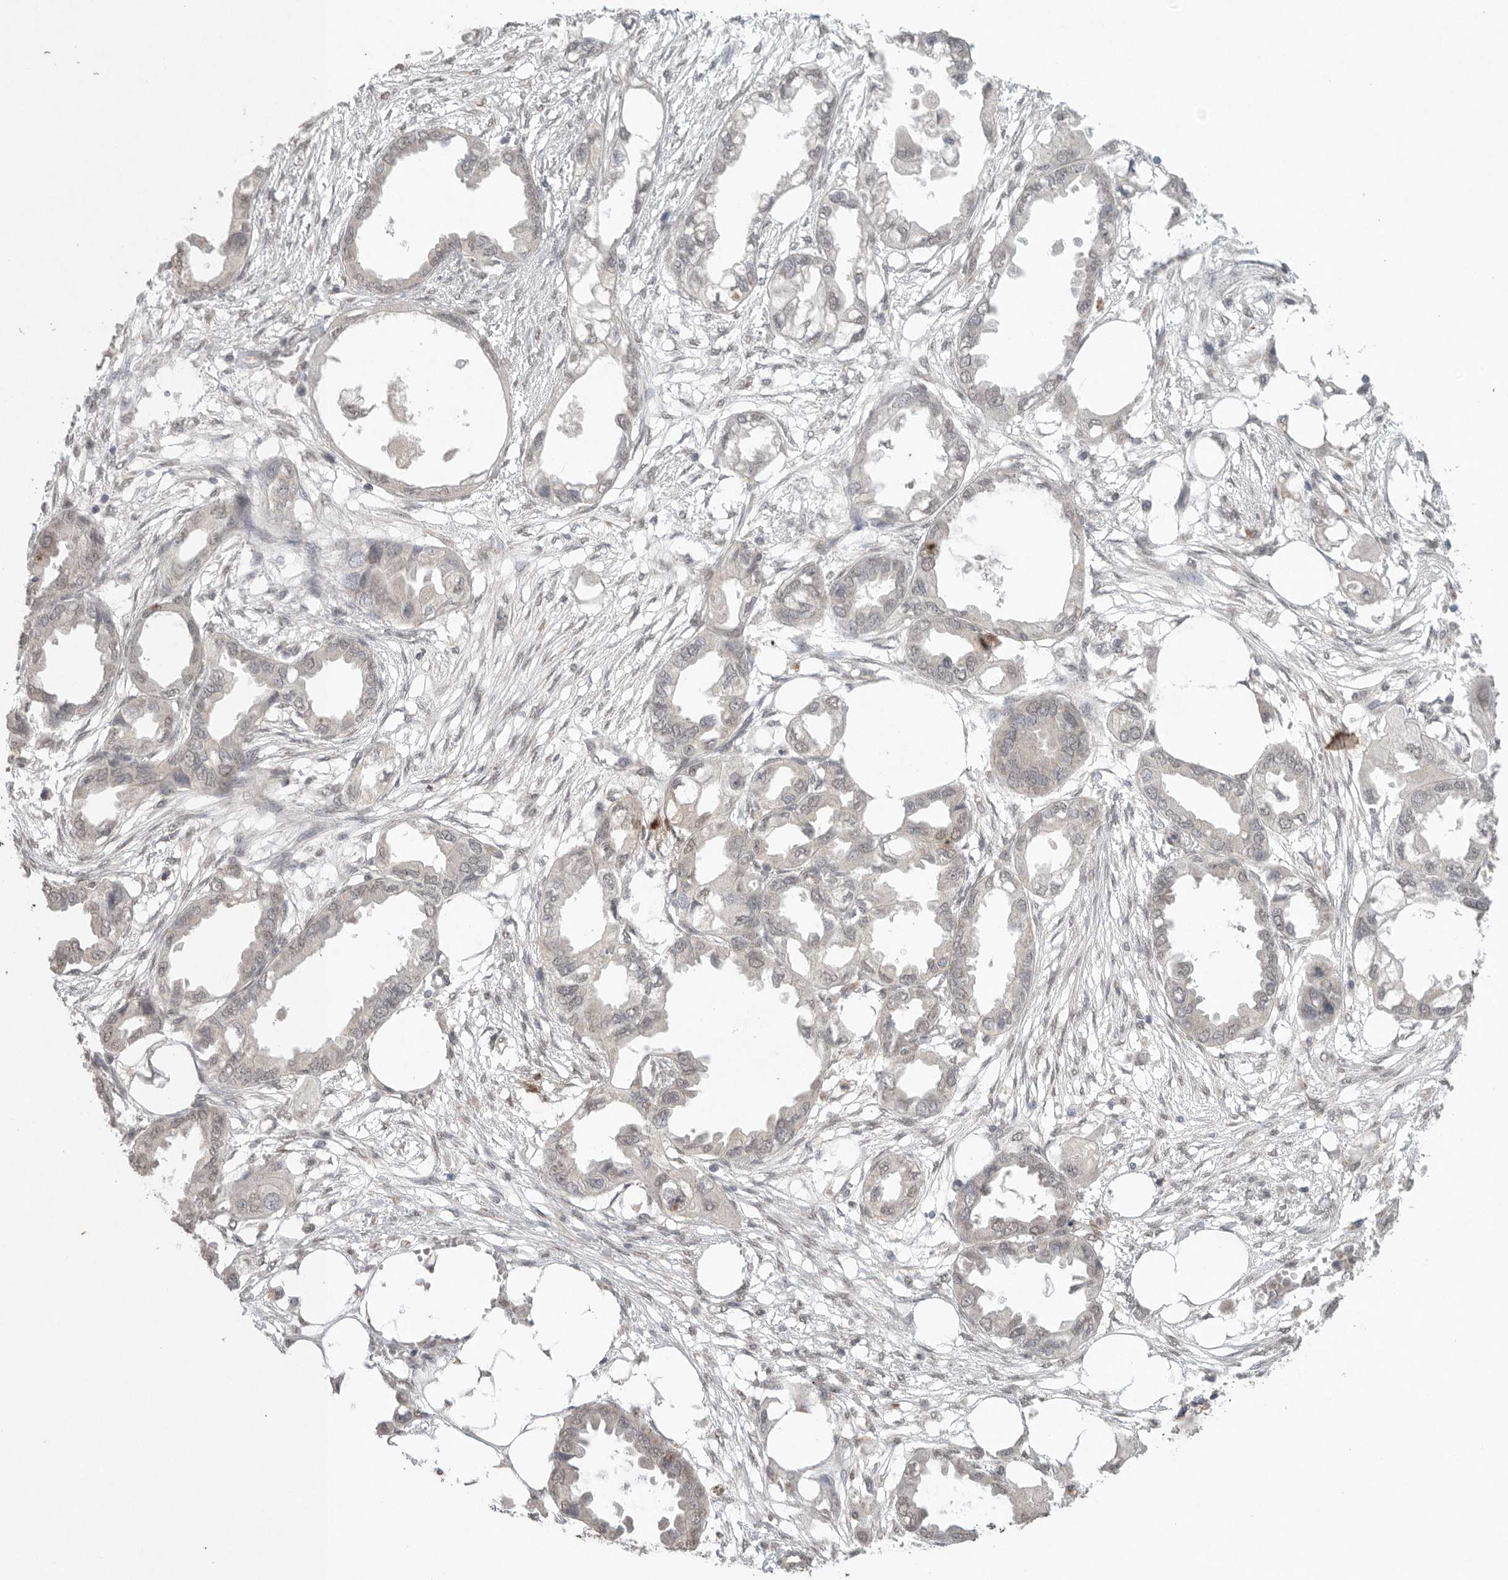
{"staining": {"intensity": "negative", "quantity": "none", "location": "none"}, "tissue": "endometrial cancer", "cell_type": "Tumor cells", "image_type": "cancer", "snomed": [{"axis": "morphology", "description": "Adenocarcinoma, NOS"}, {"axis": "morphology", "description": "Adenocarcinoma, metastatic, NOS"}, {"axis": "topography", "description": "Adipose tissue"}, {"axis": "topography", "description": "Endometrium"}], "caption": "Tumor cells show no significant expression in metastatic adenocarcinoma (endometrial).", "gene": "KLK5", "patient": {"sex": "female", "age": 67}}